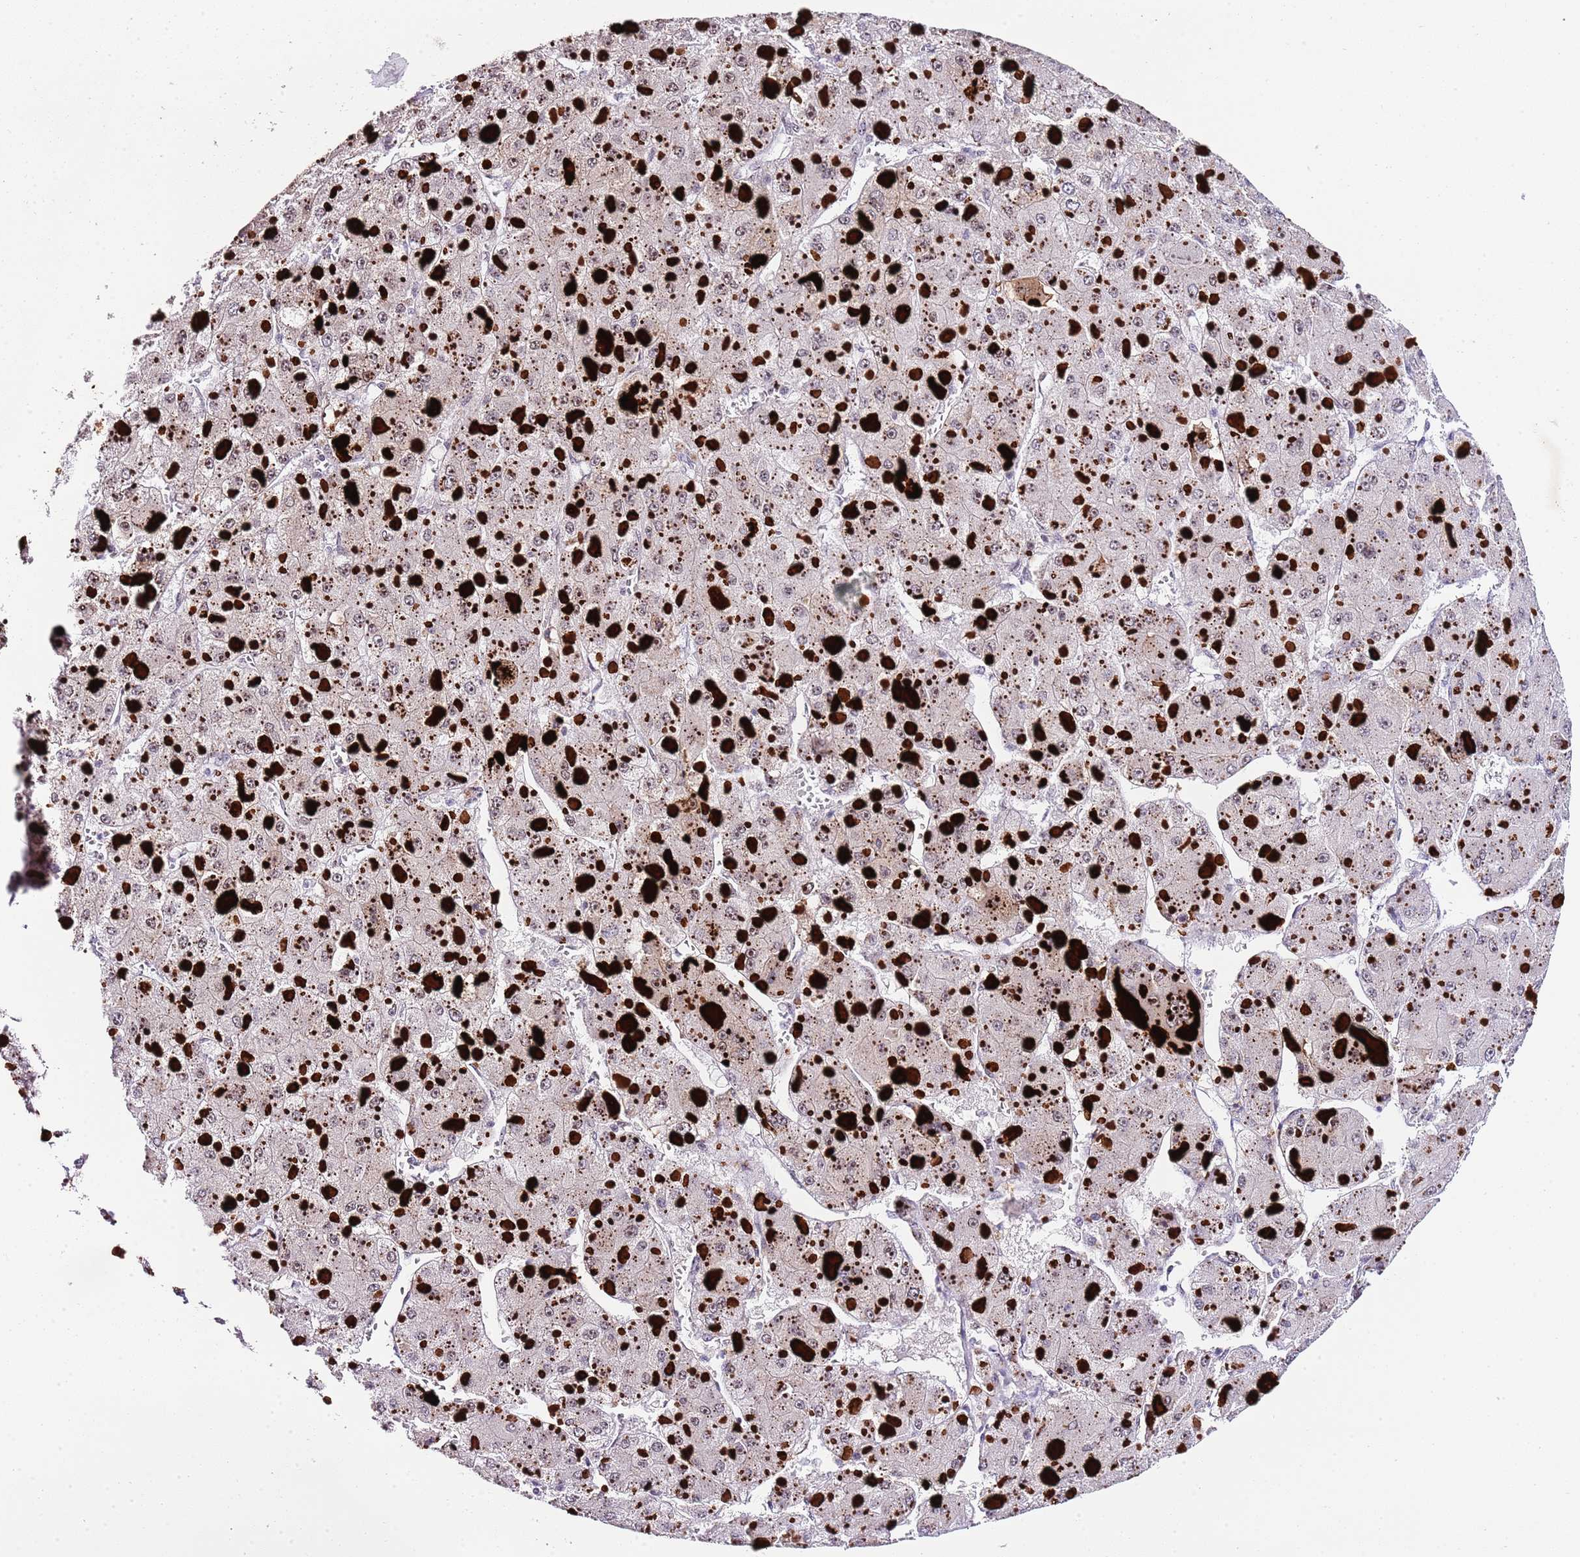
{"staining": {"intensity": "weak", "quantity": "25%-75%", "location": "nuclear"}, "tissue": "liver cancer", "cell_type": "Tumor cells", "image_type": "cancer", "snomed": [{"axis": "morphology", "description": "Carcinoma, Hepatocellular, NOS"}, {"axis": "topography", "description": "Liver"}], "caption": "Weak nuclear protein staining is appreciated in about 25%-75% of tumor cells in hepatocellular carcinoma (liver).", "gene": "NOP56", "patient": {"sex": "female", "age": 73}}